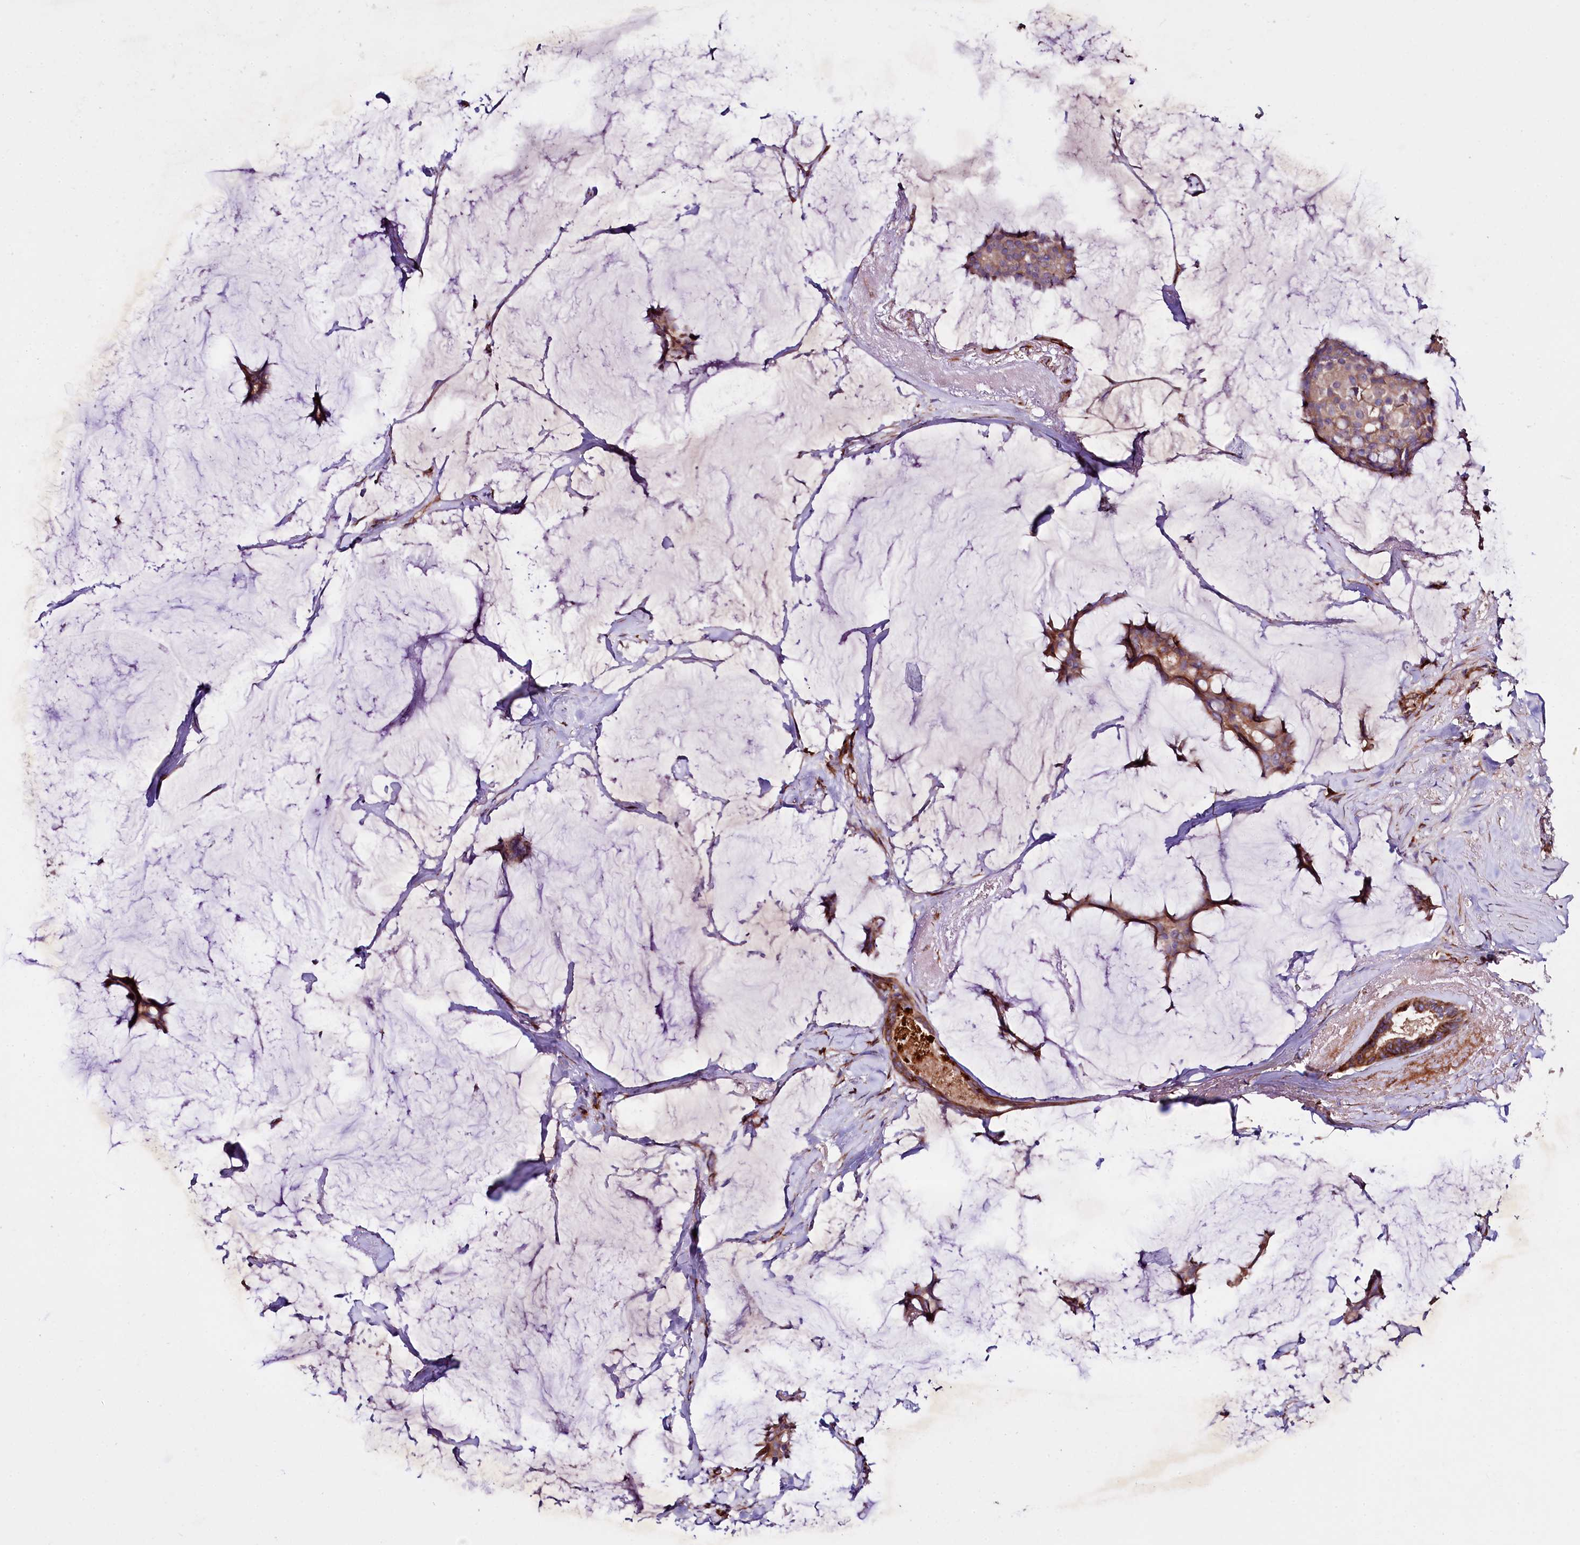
{"staining": {"intensity": "weak", "quantity": "25%-75%", "location": "cytoplasmic/membranous"}, "tissue": "breast cancer", "cell_type": "Tumor cells", "image_type": "cancer", "snomed": [{"axis": "morphology", "description": "Duct carcinoma"}, {"axis": "topography", "description": "Breast"}], "caption": "Immunohistochemical staining of breast invasive ductal carcinoma shows low levels of weak cytoplasmic/membranous protein positivity in about 25%-75% of tumor cells. The protein of interest is shown in brown color, while the nuclei are stained blue.", "gene": "SPATS2", "patient": {"sex": "female", "age": 93}}